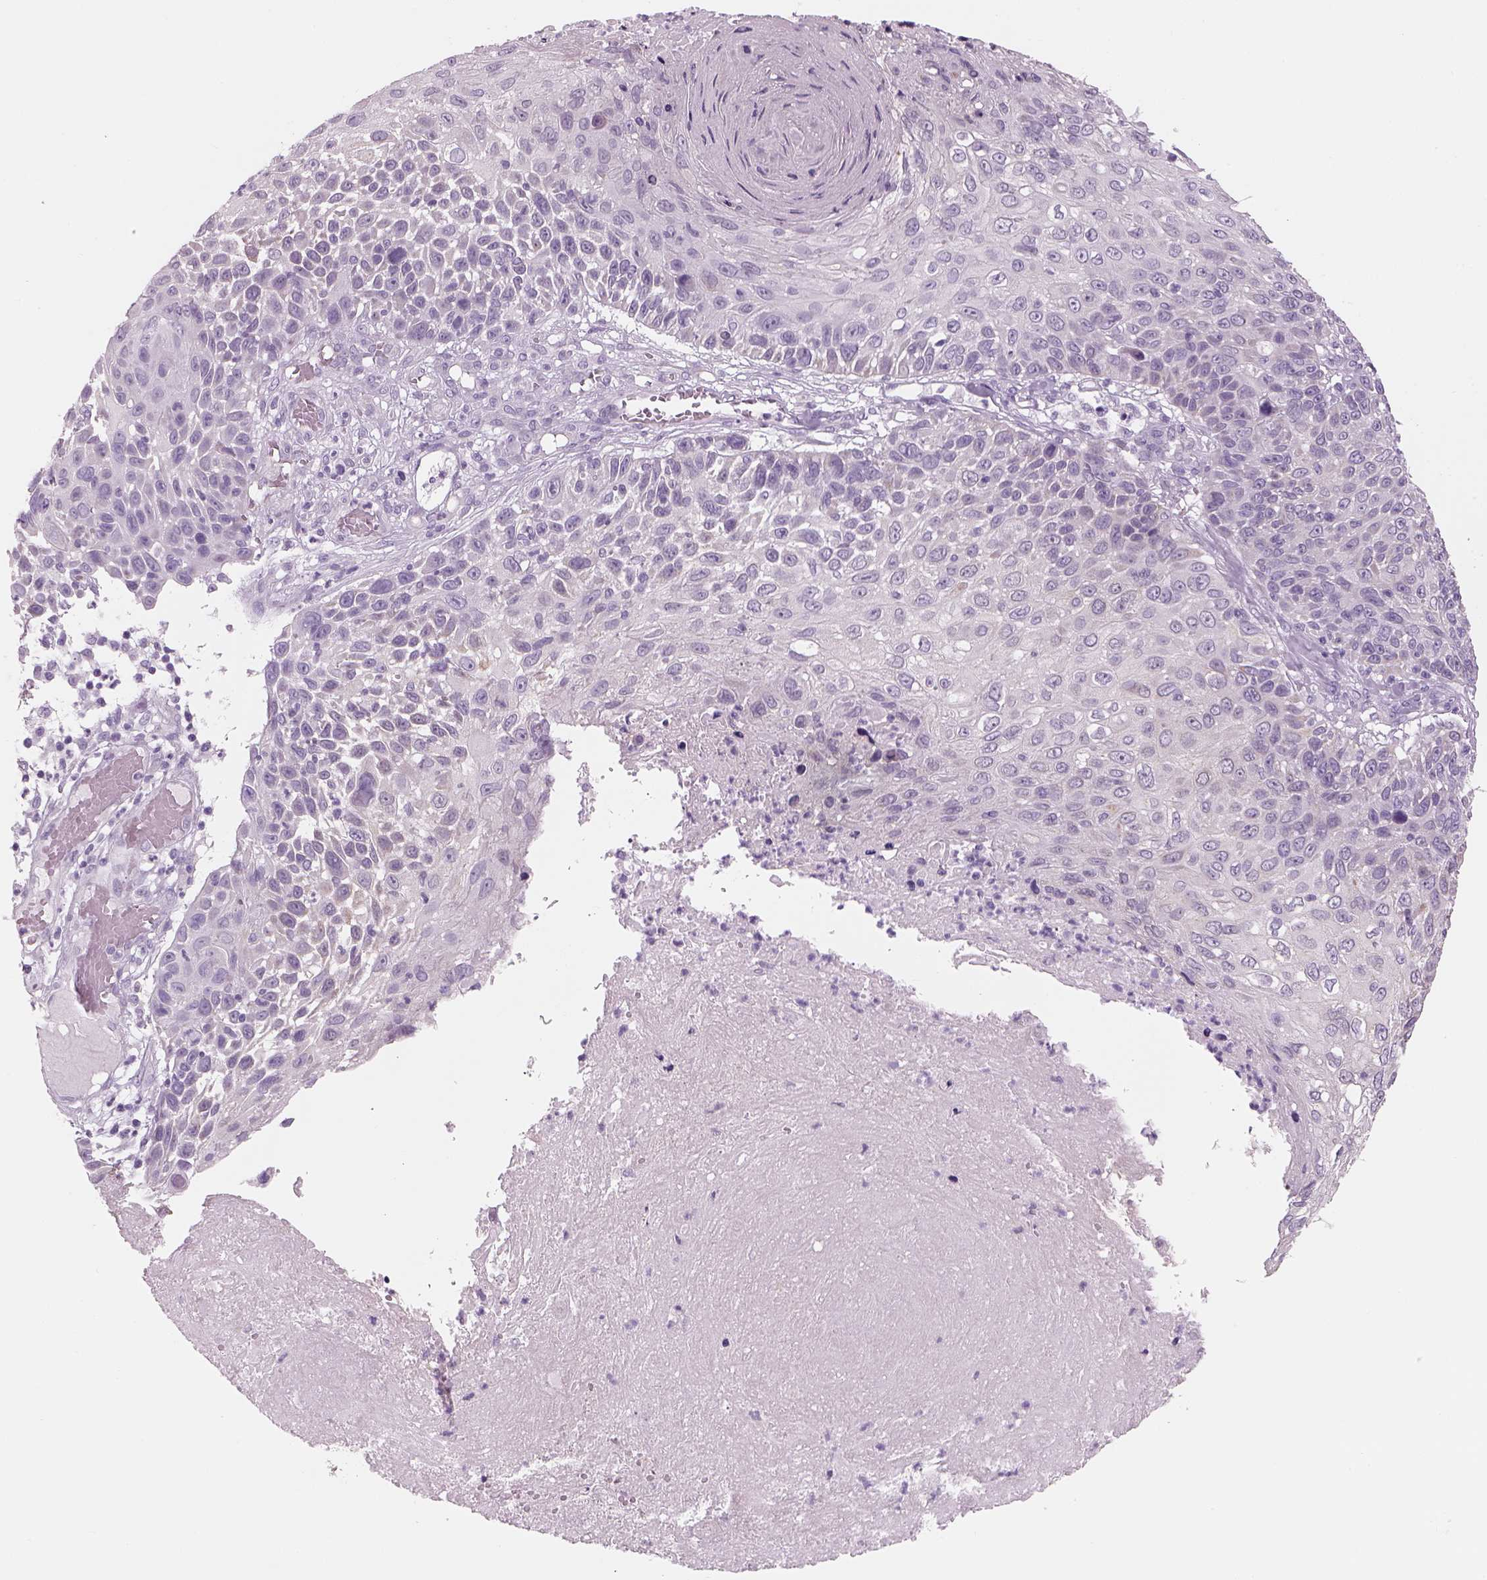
{"staining": {"intensity": "negative", "quantity": "none", "location": "none"}, "tissue": "skin cancer", "cell_type": "Tumor cells", "image_type": "cancer", "snomed": [{"axis": "morphology", "description": "Squamous cell carcinoma, NOS"}, {"axis": "topography", "description": "Skin"}], "caption": "Immunohistochemistry (IHC) image of skin squamous cell carcinoma stained for a protein (brown), which exhibits no expression in tumor cells.", "gene": "KCNMB4", "patient": {"sex": "male", "age": 92}}